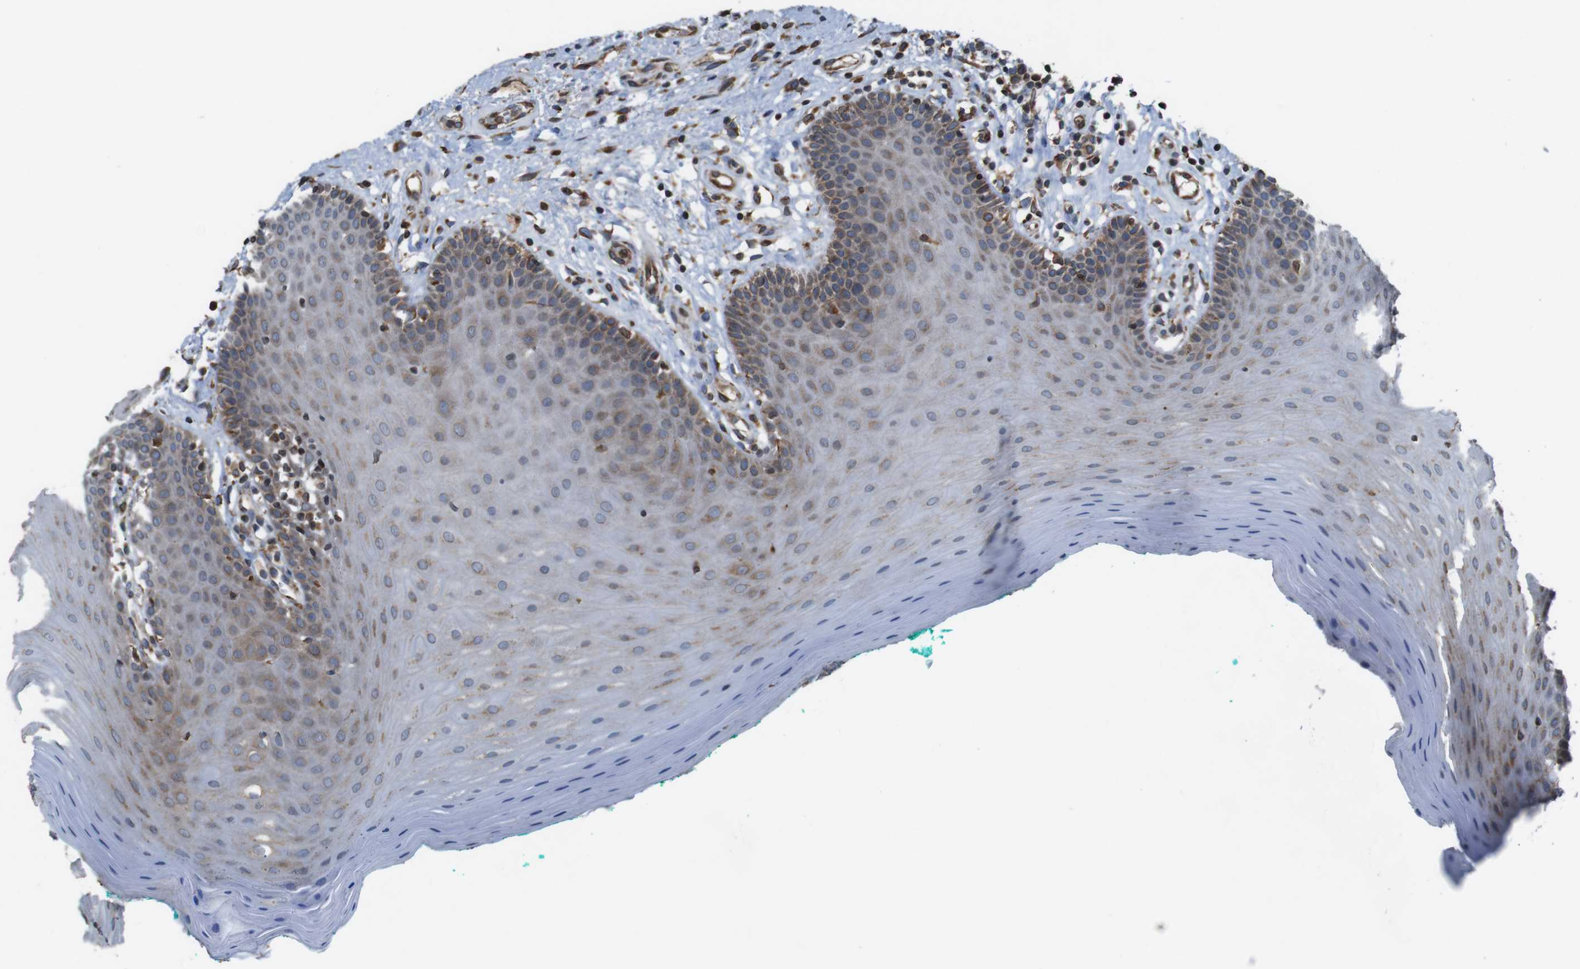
{"staining": {"intensity": "weak", "quantity": "<25%", "location": "cytoplasmic/membranous"}, "tissue": "oral mucosa", "cell_type": "Squamous epithelial cells", "image_type": "normal", "snomed": [{"axis": "morphology", "description": "Normal tissue, NOS"}, {"axis": "topography", "description": "Skeletal muscle"}, {"axis": "topography", "description": "Oral tissue"}], "caption": "Immunohistochemical staining of benign human oral mucosa displays no significant staining in squamous epithelial cells. Brightfield microscopy of immunohistochemistry (IHC) stained with DAB (brown) and hematoxylin (blue), captured at high magnification.", "gene": "UGGT1", "patient": {"sex": "male", "age": 58}}